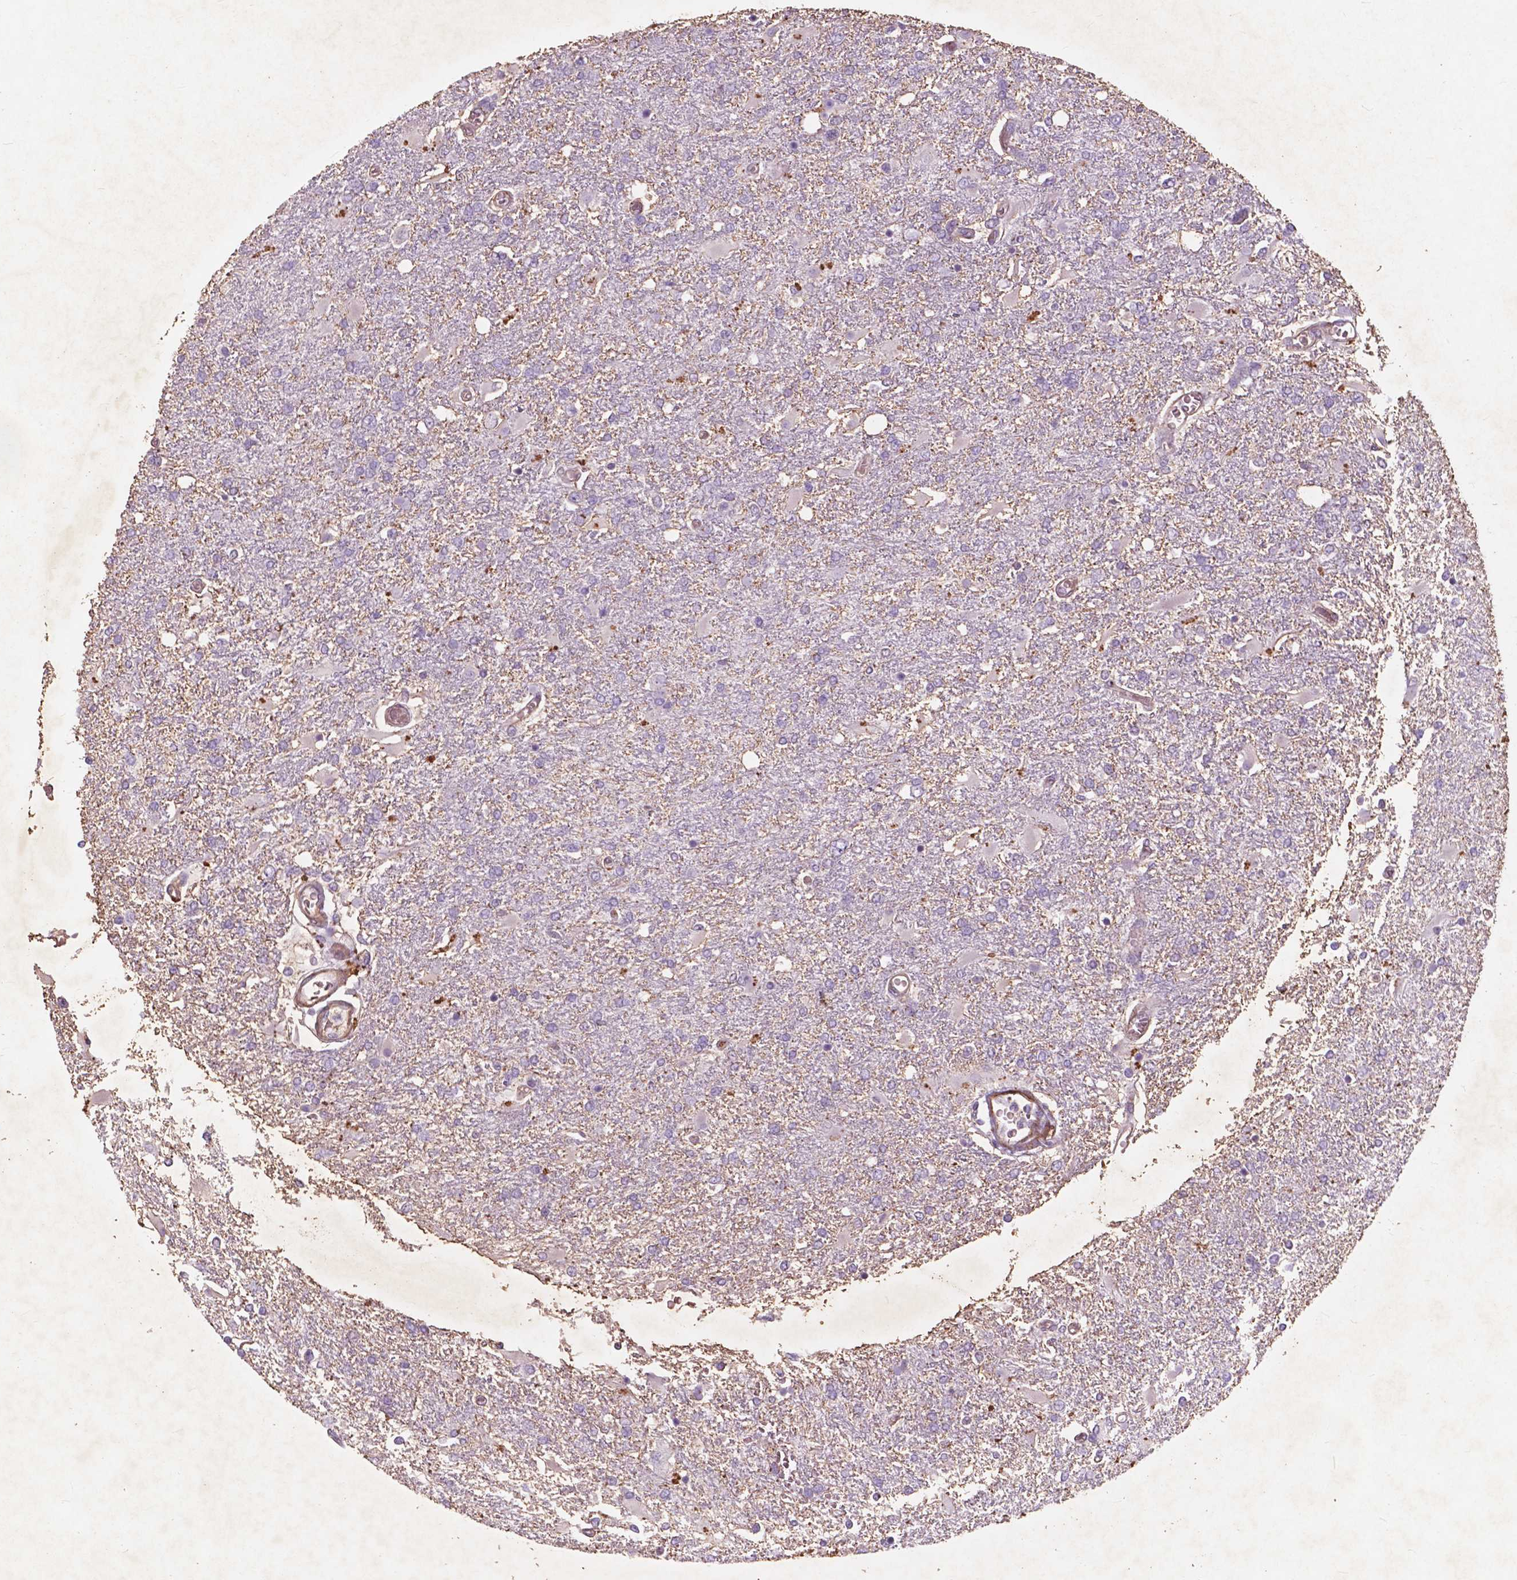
{"staining": {"intensity": "negative", "quantity": "none", "location": "none"}, "tissue": "glioma", "cell_type": "Tumor cells", "image_type": "cancer", "snomed": [{"axis": "morphology", "description": "Glioma, malignant, High grade"}, {"axis": "topography", "description": "Cerebral cortex"}], "caption": "Immunohistochemistry image of human malignant high-grade glioma stained for a protein (brown), which exhibits no expression in tumor cells.", "gene": "RFPL4B", "patient": {"sex": "male", "age": 79}}